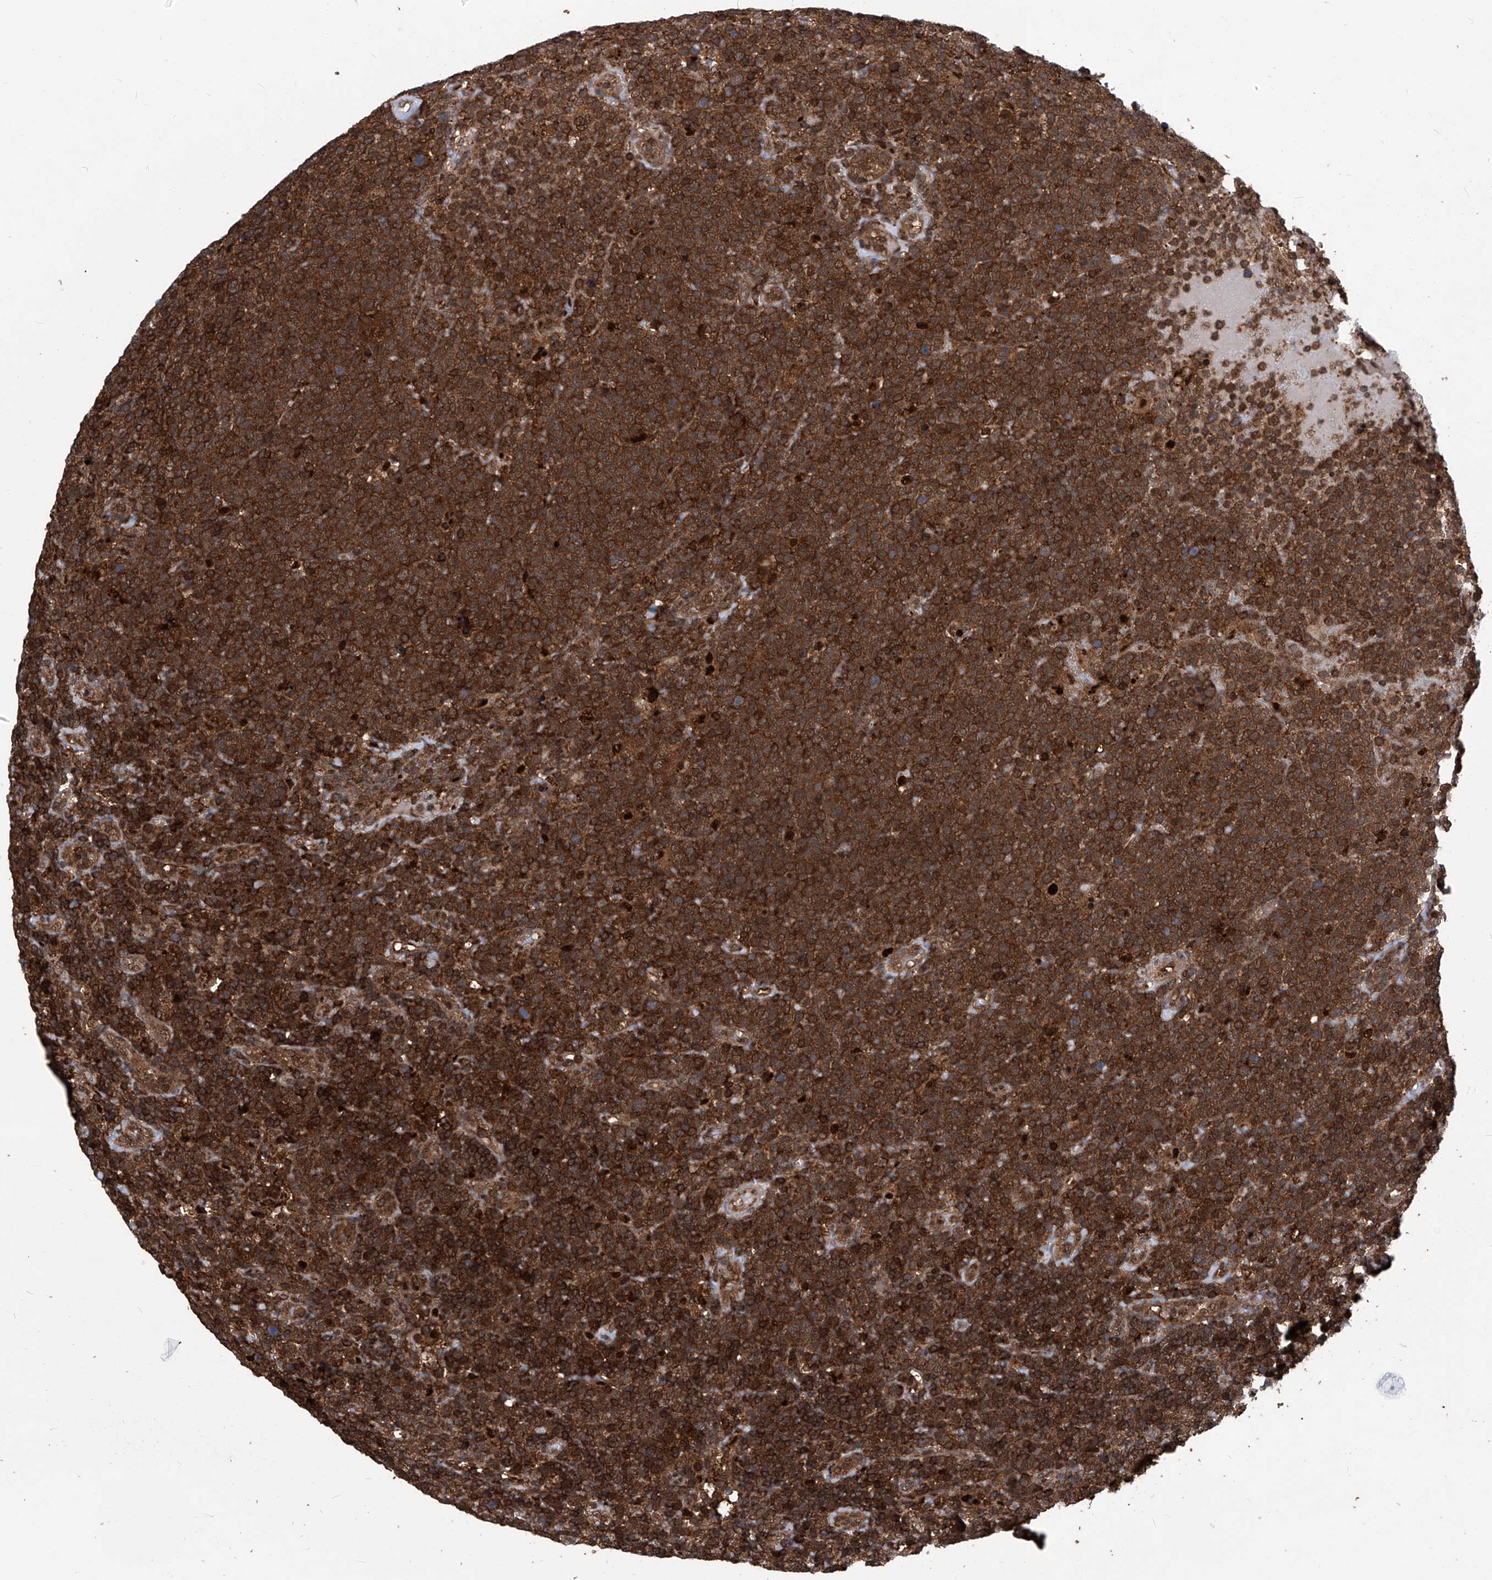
{"staining": {"intensity": "strong", "quantity": ">75%", "location": "cytoplasmic/membranous"}, "tissue": "lymphoma", "cell_type": "Tumor cells", "image_type": "cancer", "snomed": [{"axis": "morphology", "description": "Malignant lymphoma, non-Hodgkin's type, High grade"}, {"axis": "topography", "description": "Lymph node"}], "caption": "IHC of malignant lymphoma, non-Hodgkin's type (high-grade) reveals high levels of strong cytoplasmic/membranous positivity in approximately >75% of tumor cells.", "gene": "PSMB1", "patient": {"sex": "male", "age": 61}}